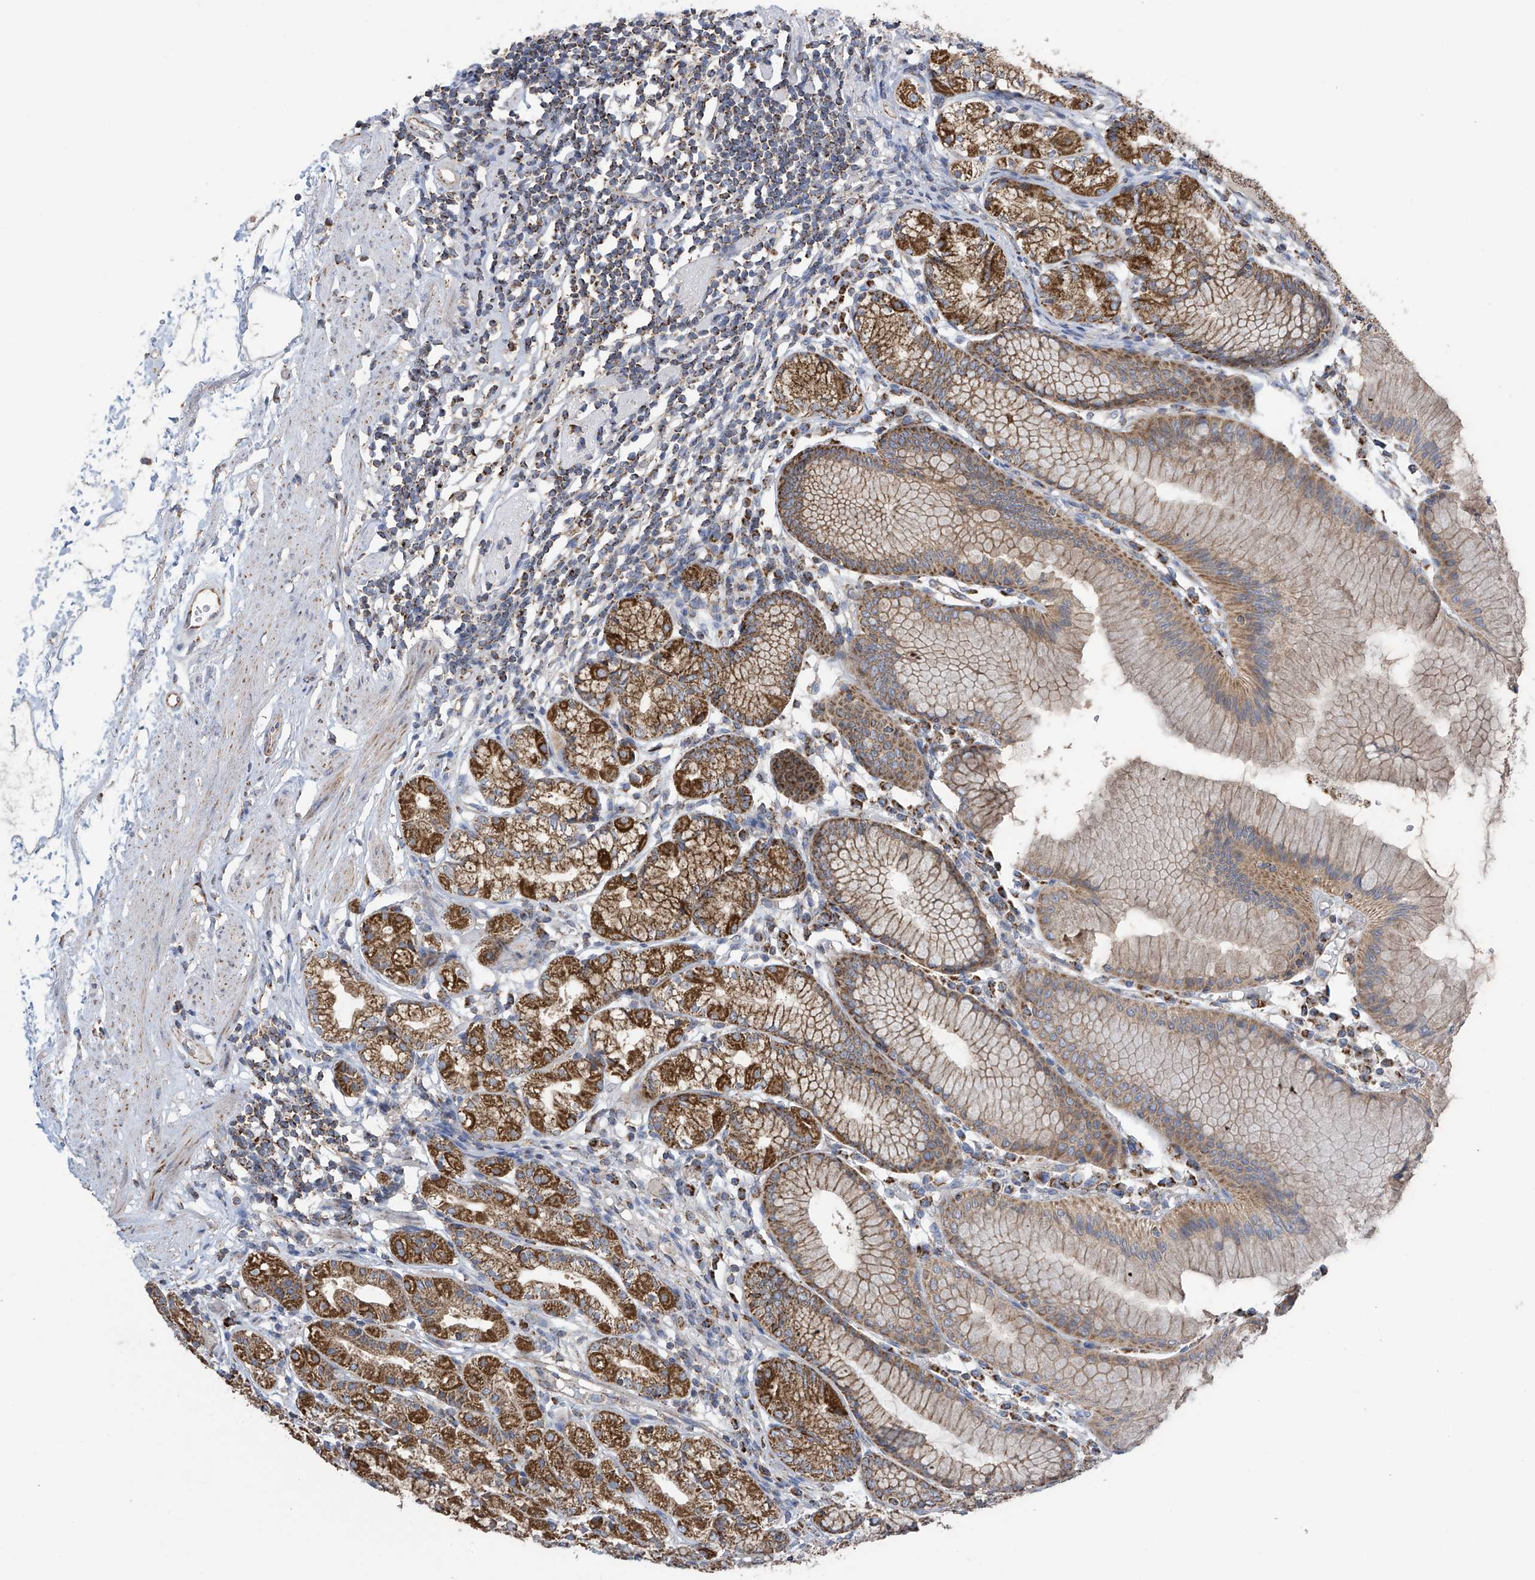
{"staining": {"intensity": "strong", "quantity": ">75%", "location": "cytoplasmic/membranous"}, "tissue": "stomach", "cell_type": "Glandular cells", "image_type": "normal", "snomed": [{"axis": "morphology", "description": "Normal tissue, NOS"}, {"axis": "topography", "description": "Stomach"}], "caption": "Glandular cells show high levels of strong cytoplasmic/membranous positivity in approximately >75% of cells in unremarkable stomach.", "gene": "PNPT1", "patient": {"sex": "female", "age": 57}}